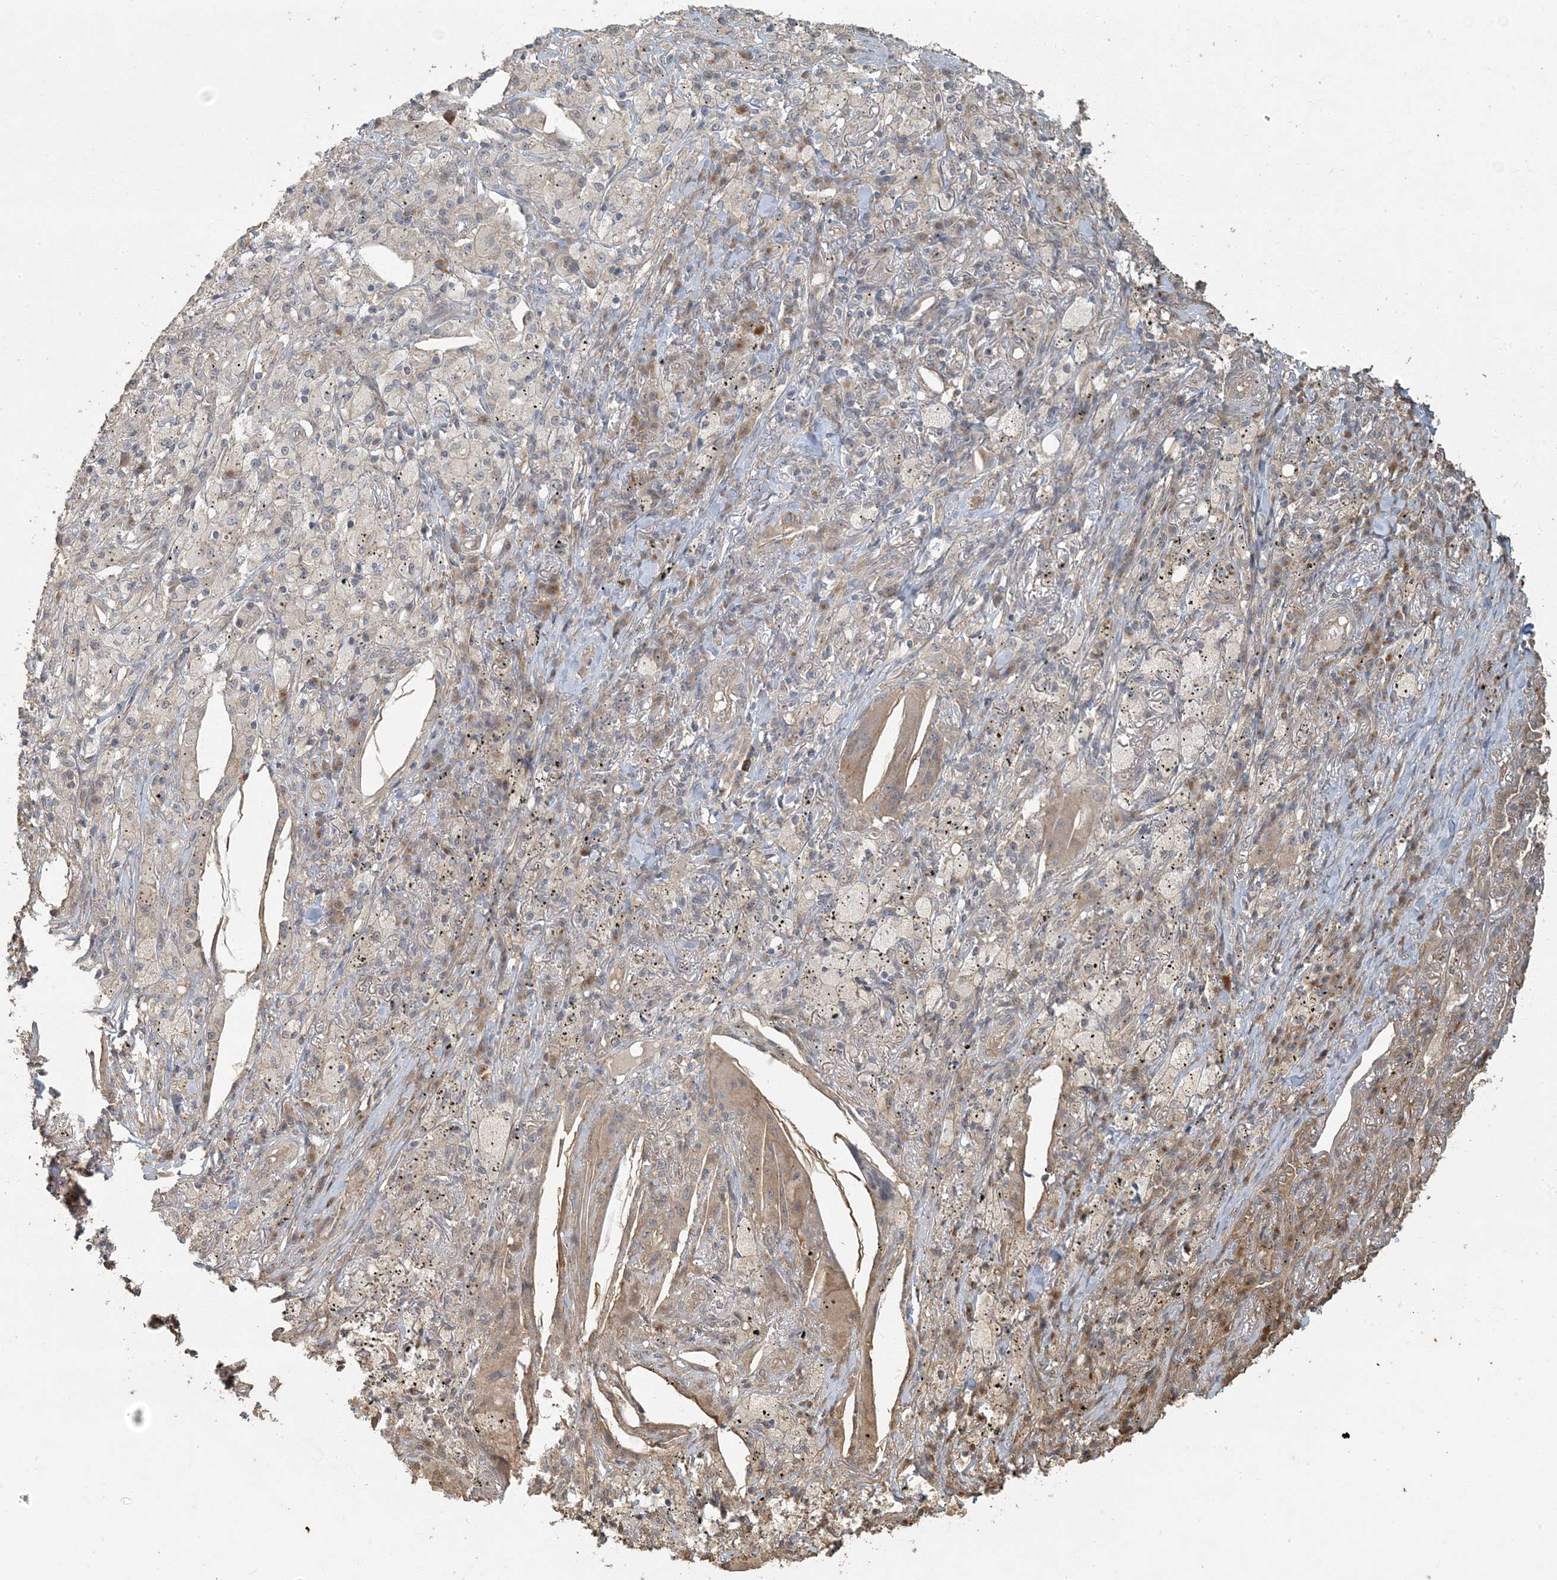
{"staining": {"intensity": "negative", "quantity": "none", "location": "none"}, "tissue": "lung cancer", "cell_type": "Tumor cells", "image_type": "cancer", "snomed": [{"axis": "morphology", "description": "Squamous cell carcinoma, NOS"}, {"axis": "topography", "description": "Lung"}], "caption": "A photomicrograph of human lung cancer is negative for staining in tumor cells.", "gene": "AK9", "patient": {"sex": "female", "age": 63}}